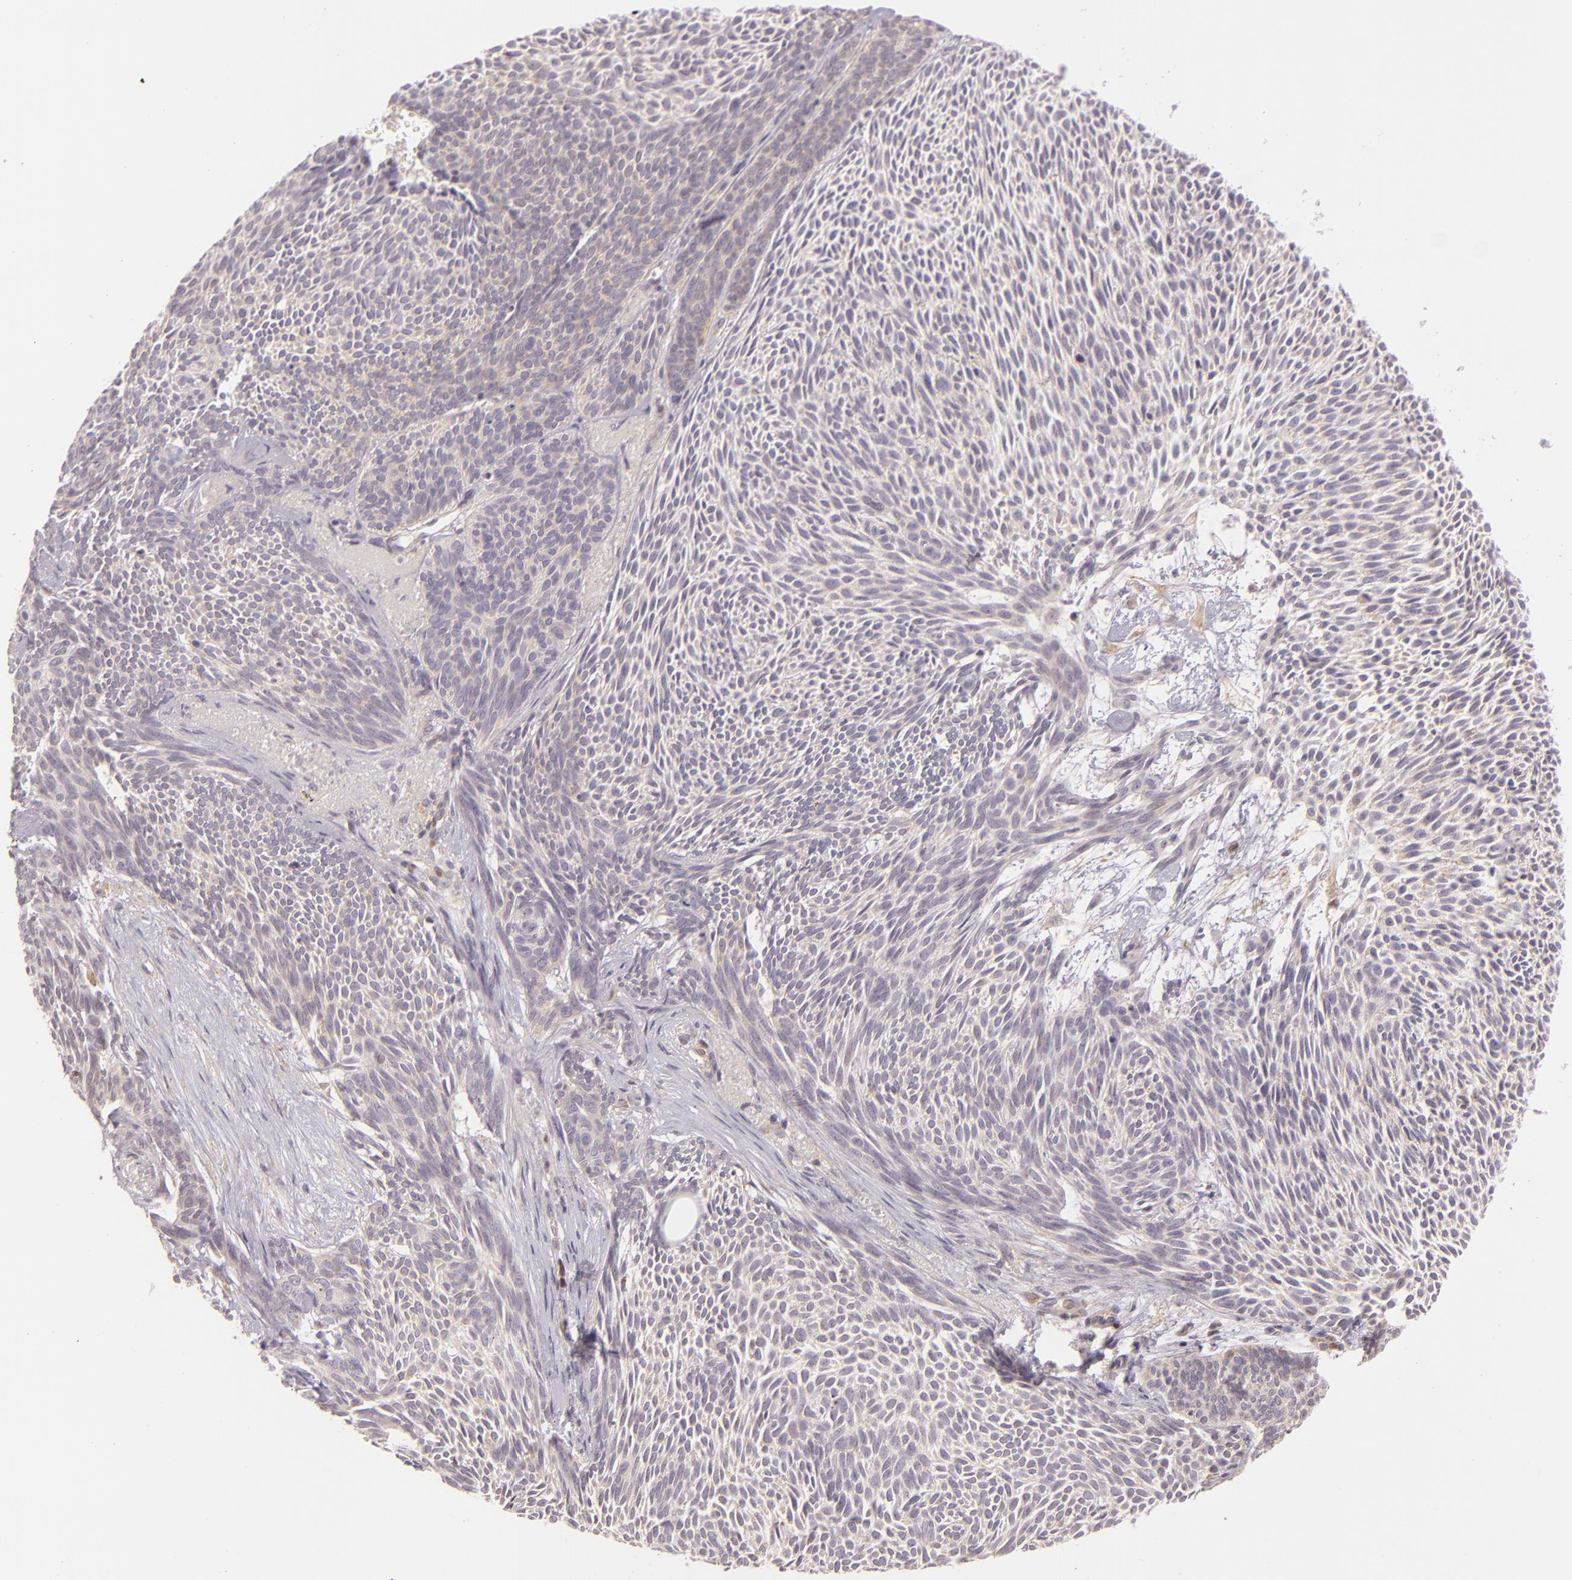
{"staining": {"intensity": "weak", "quantity": "<25%", "location": "cytoplasmic/membranous"}, "tissue": "skin cancer", "cell_type": "Tumor cells", "image_type": "cancer", "snomed": [{"axis": "morphology", "description": "Basal cell carcinoma"}, {"axis": "topography", "description": "Skin"}], "caption": "Image shows no significant protein staining in tumor cells of skin cancer (basal cell carcinoma).", "gene": "IMPDH1", "patient": {"sex": "male", "age": 84}}